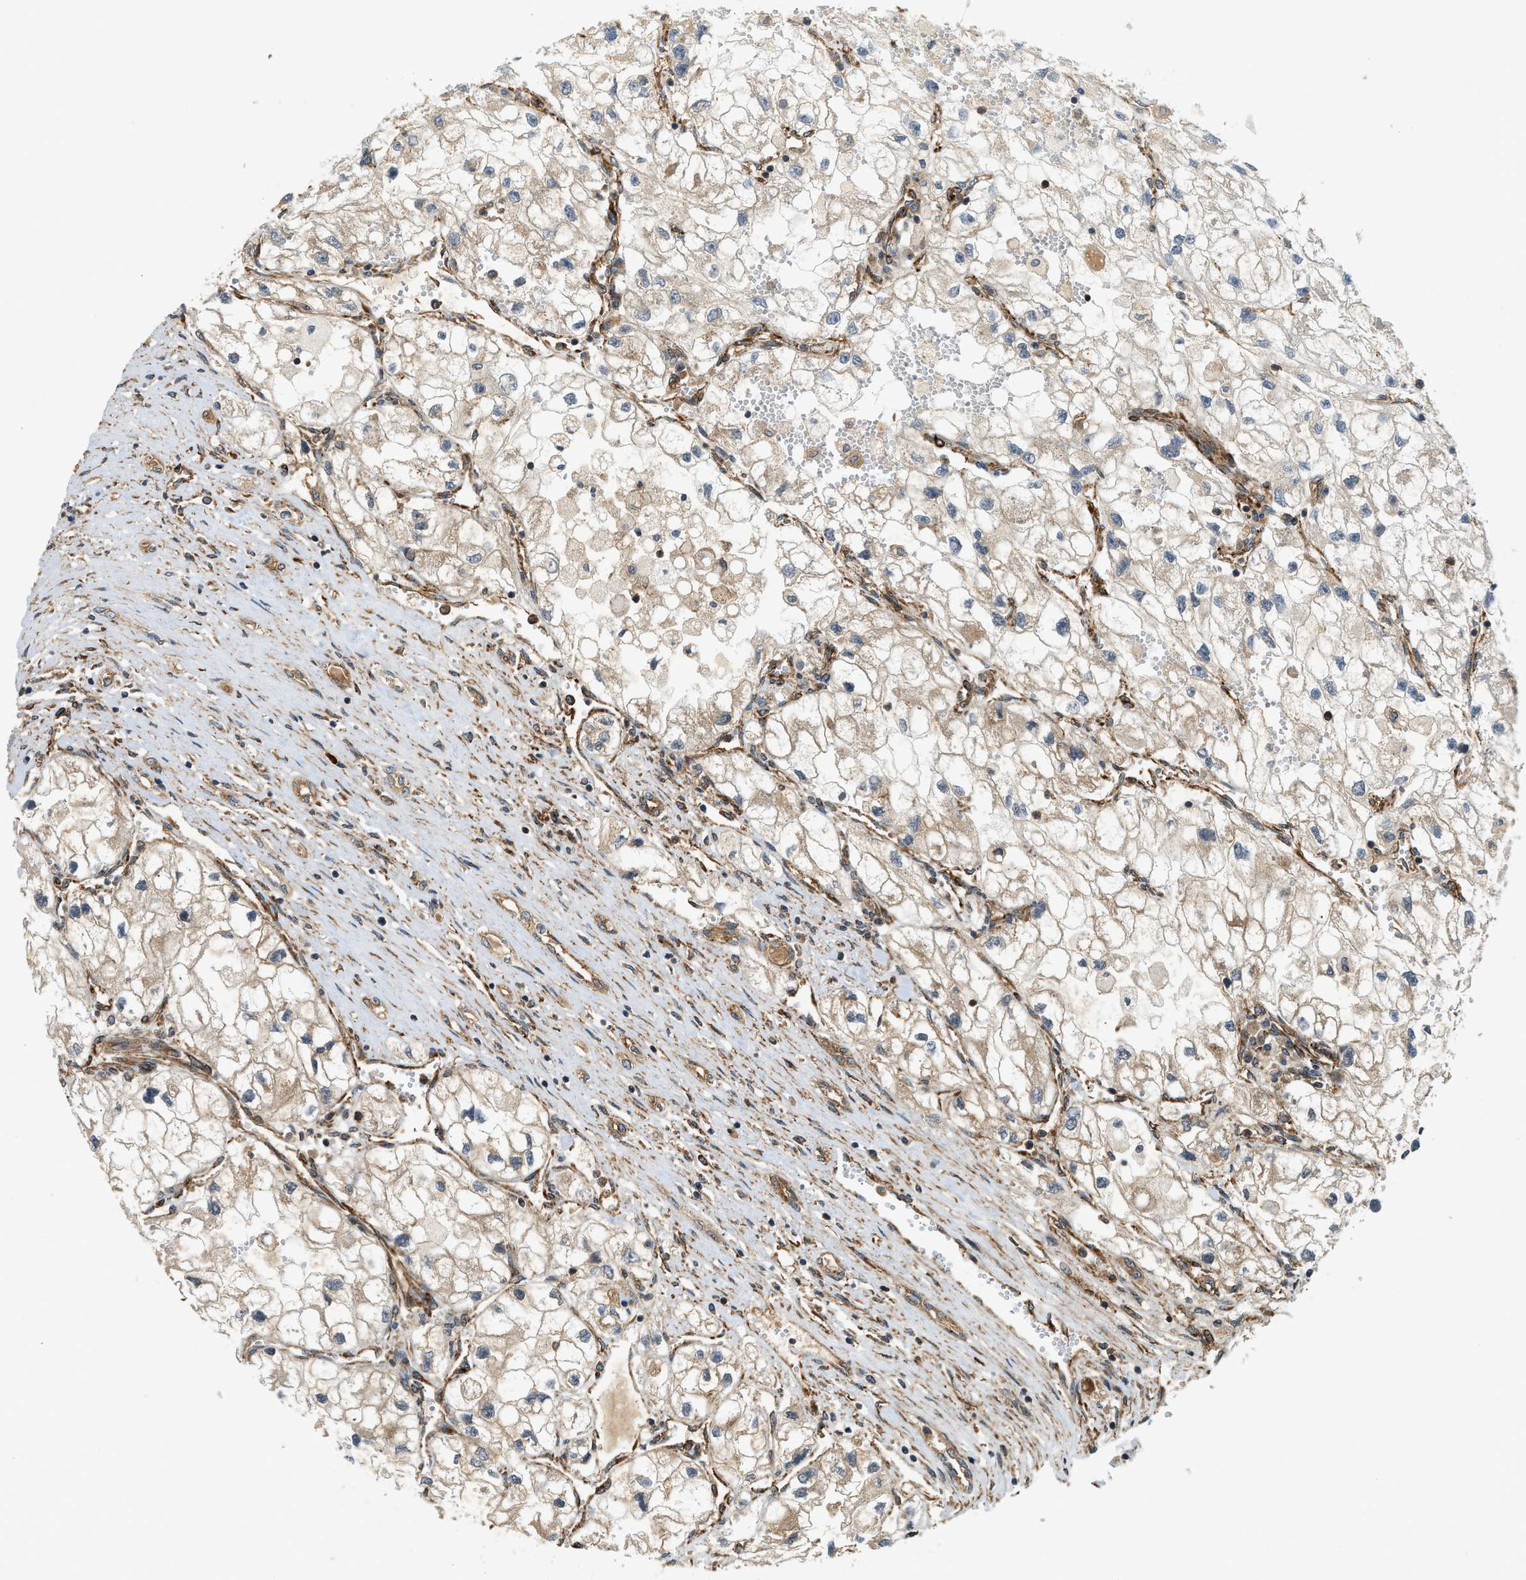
{"staining": {"intensity": "weak", "quantity": "25%-75%", "location": "cytoplasmic/membranous"}, "tissue": "renal cancer", "cell_type": "Tumor cells", "image_type": "cancer", "snomed": [{"axis": "morphology", "description": "Adenocarcinoma, NOS"}, {"axis": "topography", "description": "Kidney"}], "caption": "This is an image of immunohistochemistry (IHC) staining of renal cancer (adenocarcinoma), which shows weak expression in the cytoplasmic/membranous of tumor cells.", "gene": "HIP1", "patient": {"sex": "female", "age": 70}}